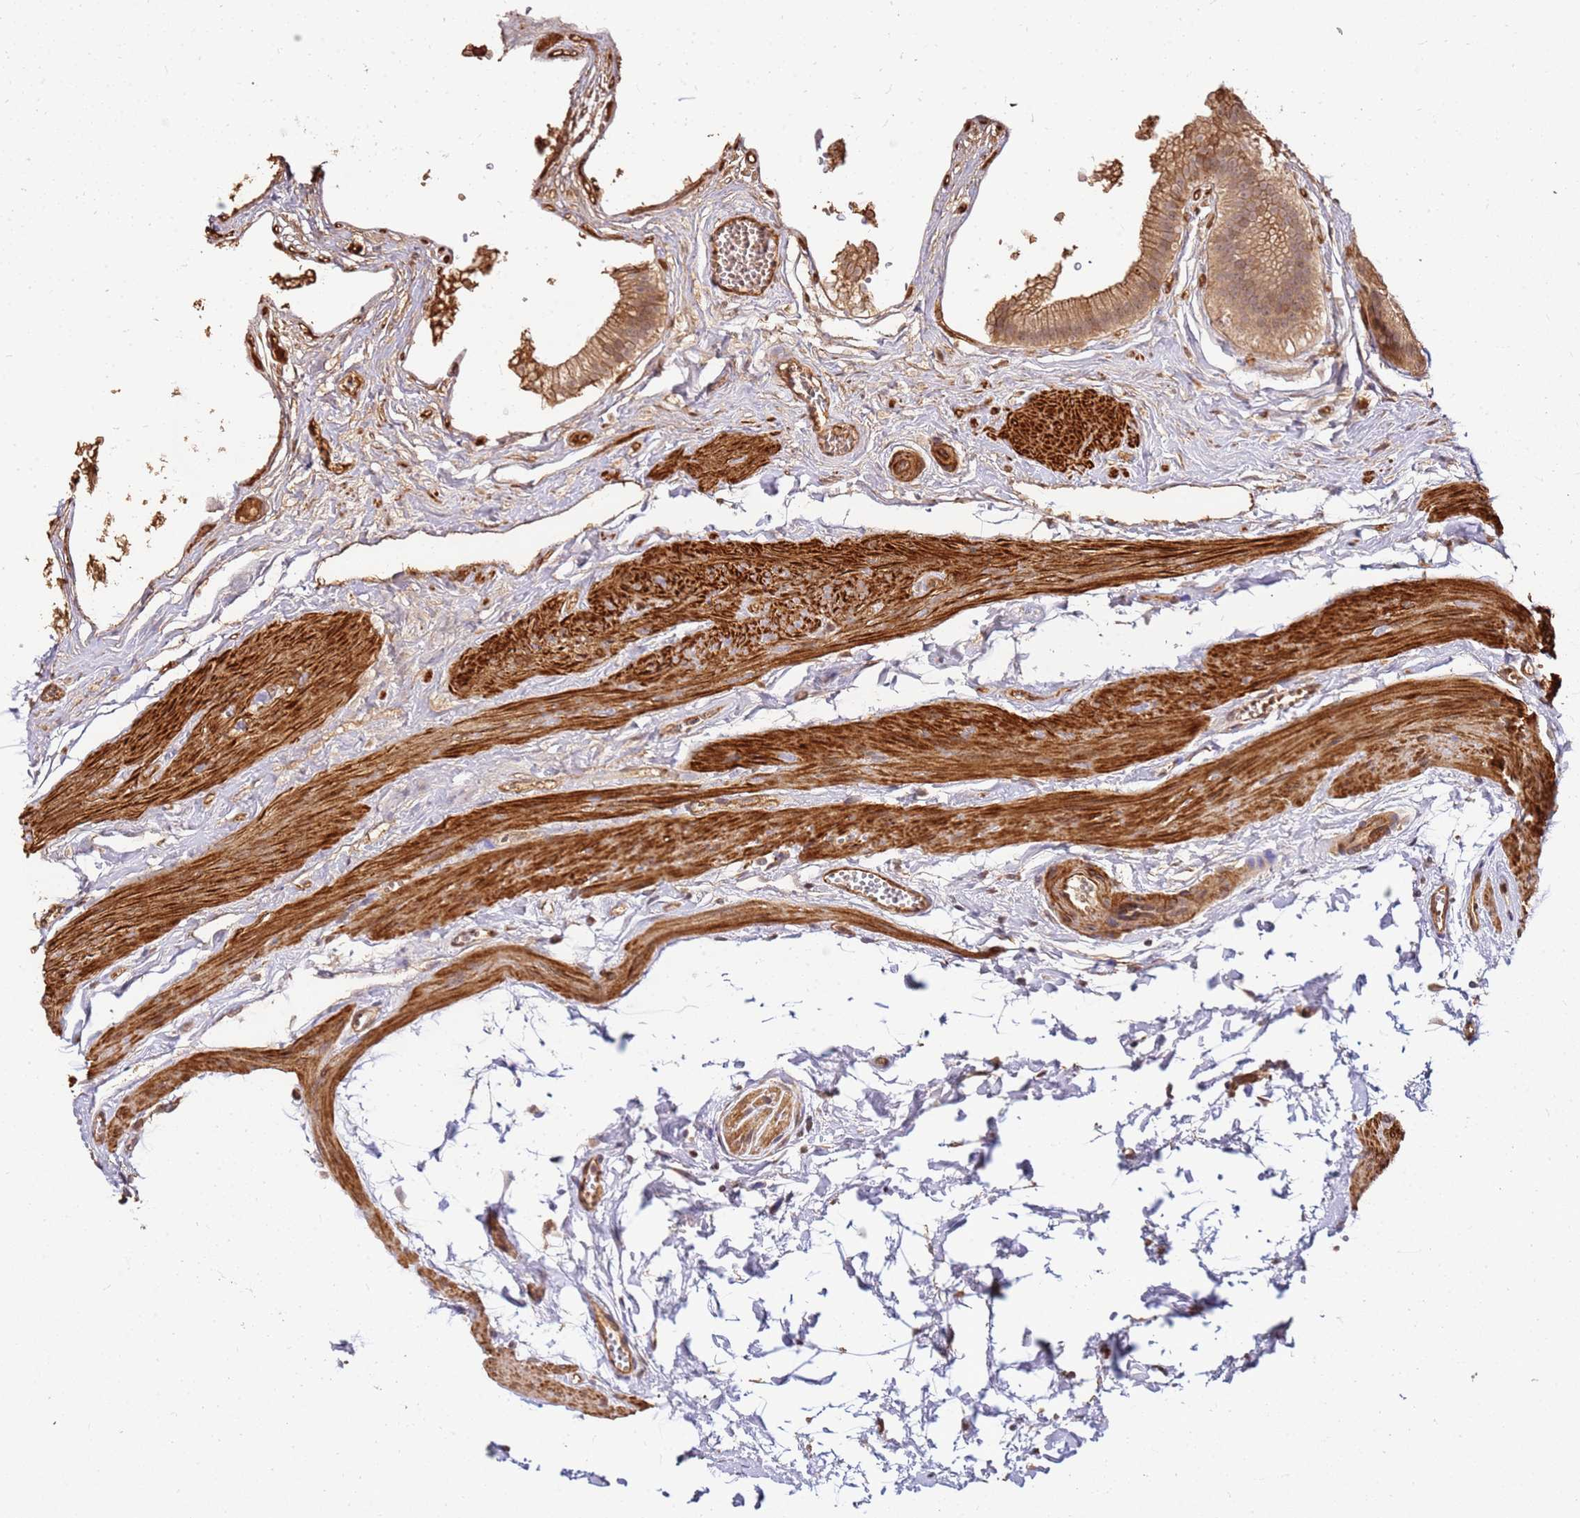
{"staining": {"intensity": "moderate", "quantity": ">75%", "location": "cytoplasmic/membranous"}, "tissue": "gallbladder", "cell_type": "Glandular cells", "image_type": "normal", "snomed": [{"axis": "morphology", "description": "Normal tissue, NOS"}, {"axis": "topography", "description": "Gallbladder"}], "caption": "Protein analysis of unremarkable gallbladder demonstrates moderate cytoplasmic/membranous expression in approximately >75% of glandular cells.", "gene": "ST18", "patient": {"sex": "female", "age": 54}}